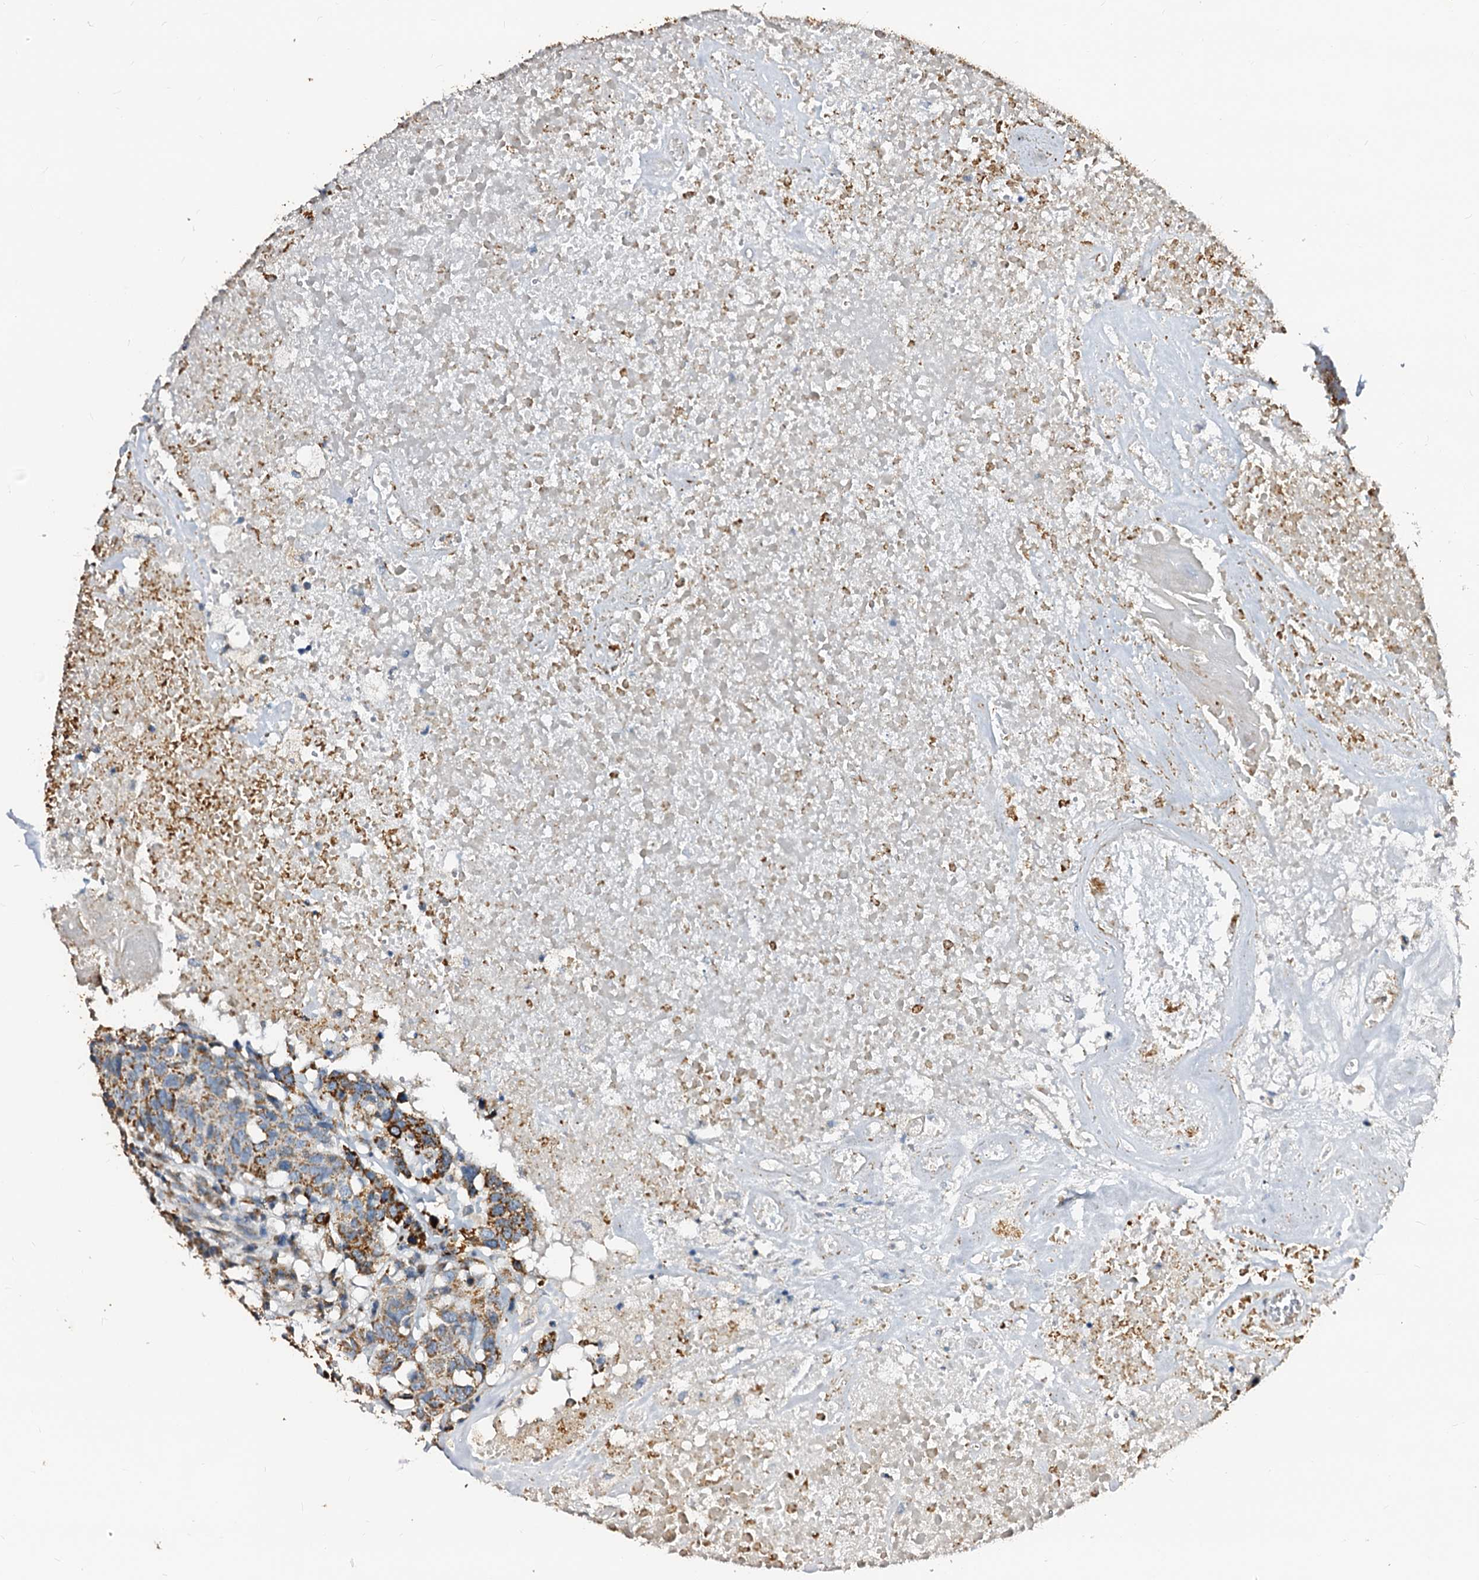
{"staining": {"intensity": "strong", "quantity": "25%-75%", "location": "cytoplasmic/membranous"}, "tissue": "head and neck cancer", "cell_type": "Tumor cells", "image_type": "cancer", "snomed": [{"axis": "morphology", "description": "Squamous cell carcinoma, NOS"}, {"axis": "topography", "description": "Head-Neck"}], "caption": "A brown stain labels strong cytoplasmic/membranous expression of a protein in head and neck squamous cell carcinoma tumor cells.", "gene": "MAOB", "patient": {"sex": "male", "age": 66}}